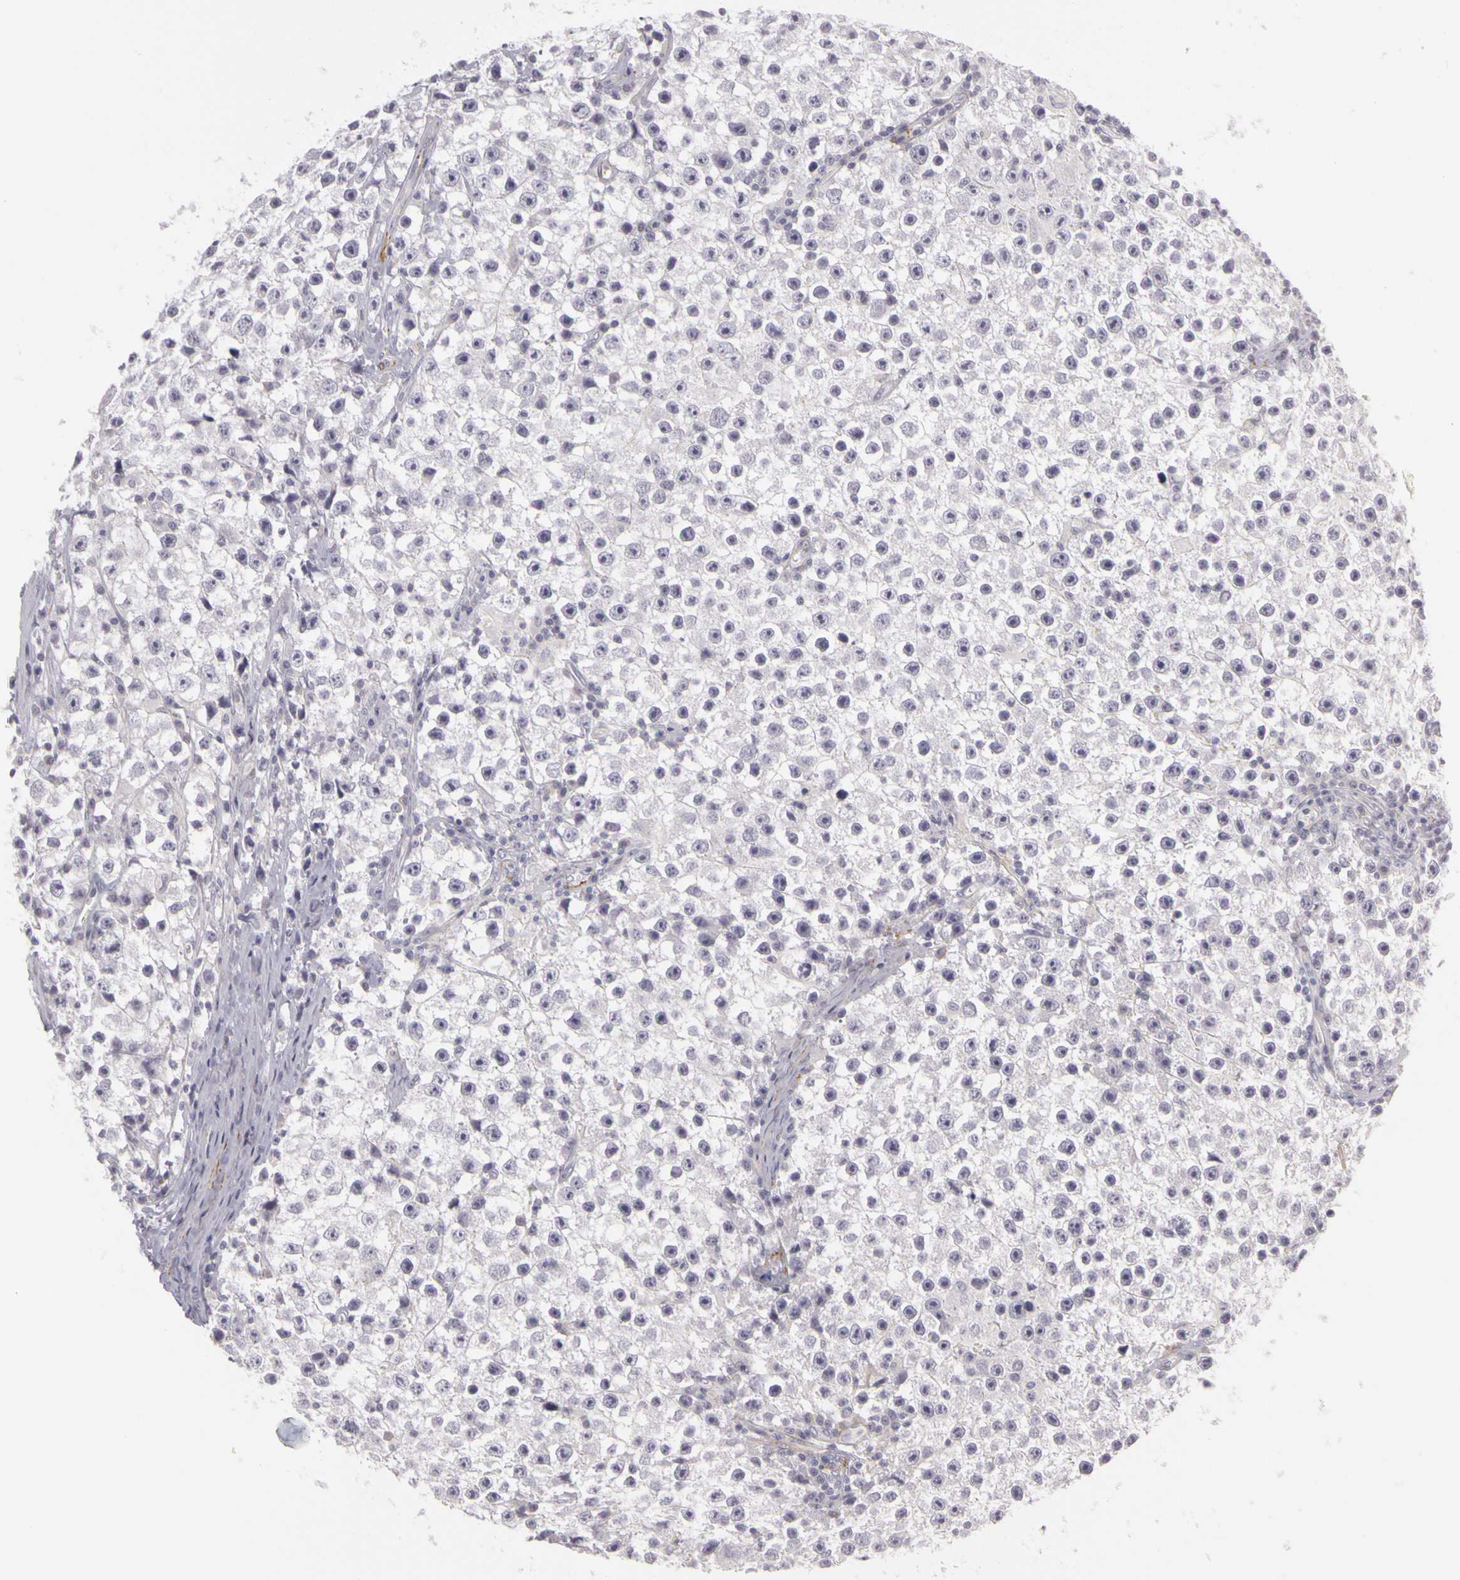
{"staining": {"intensity": "negative", "quantity": "none", "location": "none"}, "tissue": "testis cancer", "cell_type": "Tumor cells", "image_type": "cancer", "snomed": [{"axis": "morphology", "description": "Seminoma, NOS"}, {"axis": "topography", "description": "Testis"}], "caption": "This is a histopathology image of immunohistochemistry (IHC) staining of testis seminoma, which shows no expression in tumor cells. (Brightfield microscopy of DAB (3,3'-diaminobenzidine) IHC at high magnification).", "gene": "CNTN2", "patient": {"sex": "male", "age": 35}}